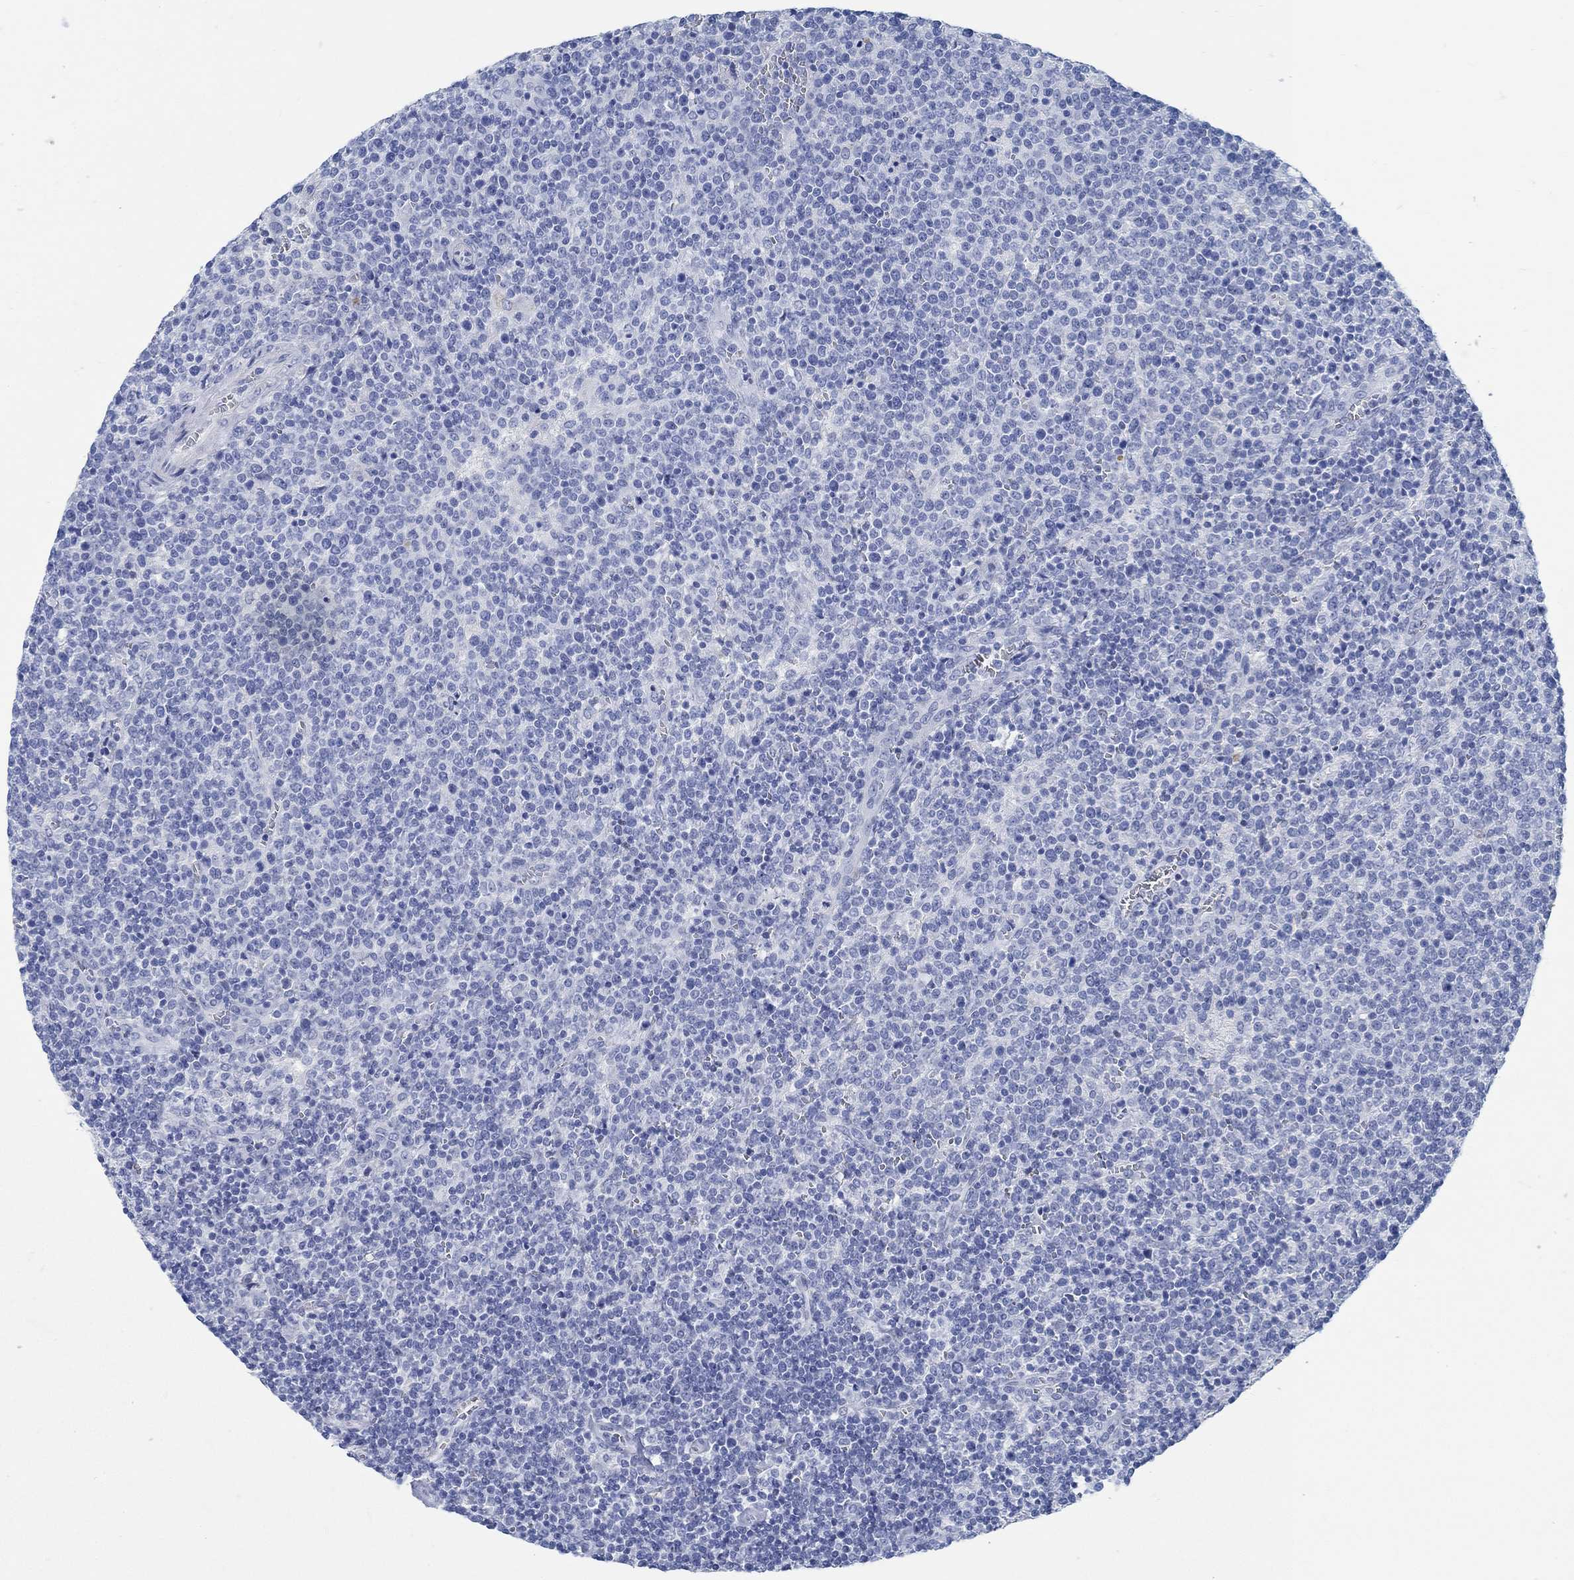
{"staining": {"intensity": "negative", "quantity": "none", "location": "none"}, "tissue": "lymphoma", "cell_type": "Tumor cells", "image_type": "cancer", "snomed": [{"axis": "morphology", "description": "Malignant lymphoma, non-Hodgkin's type, High grade"}, {"axis": "topography", "description": "Lymph node"}], "caption": "The image exhibits no significant expression in tumor cells of high-grade malignant lymphoma, non-Hodgkin's type.", "gene": "RBM20", "patient": {"sex": "male", "age": 61}}